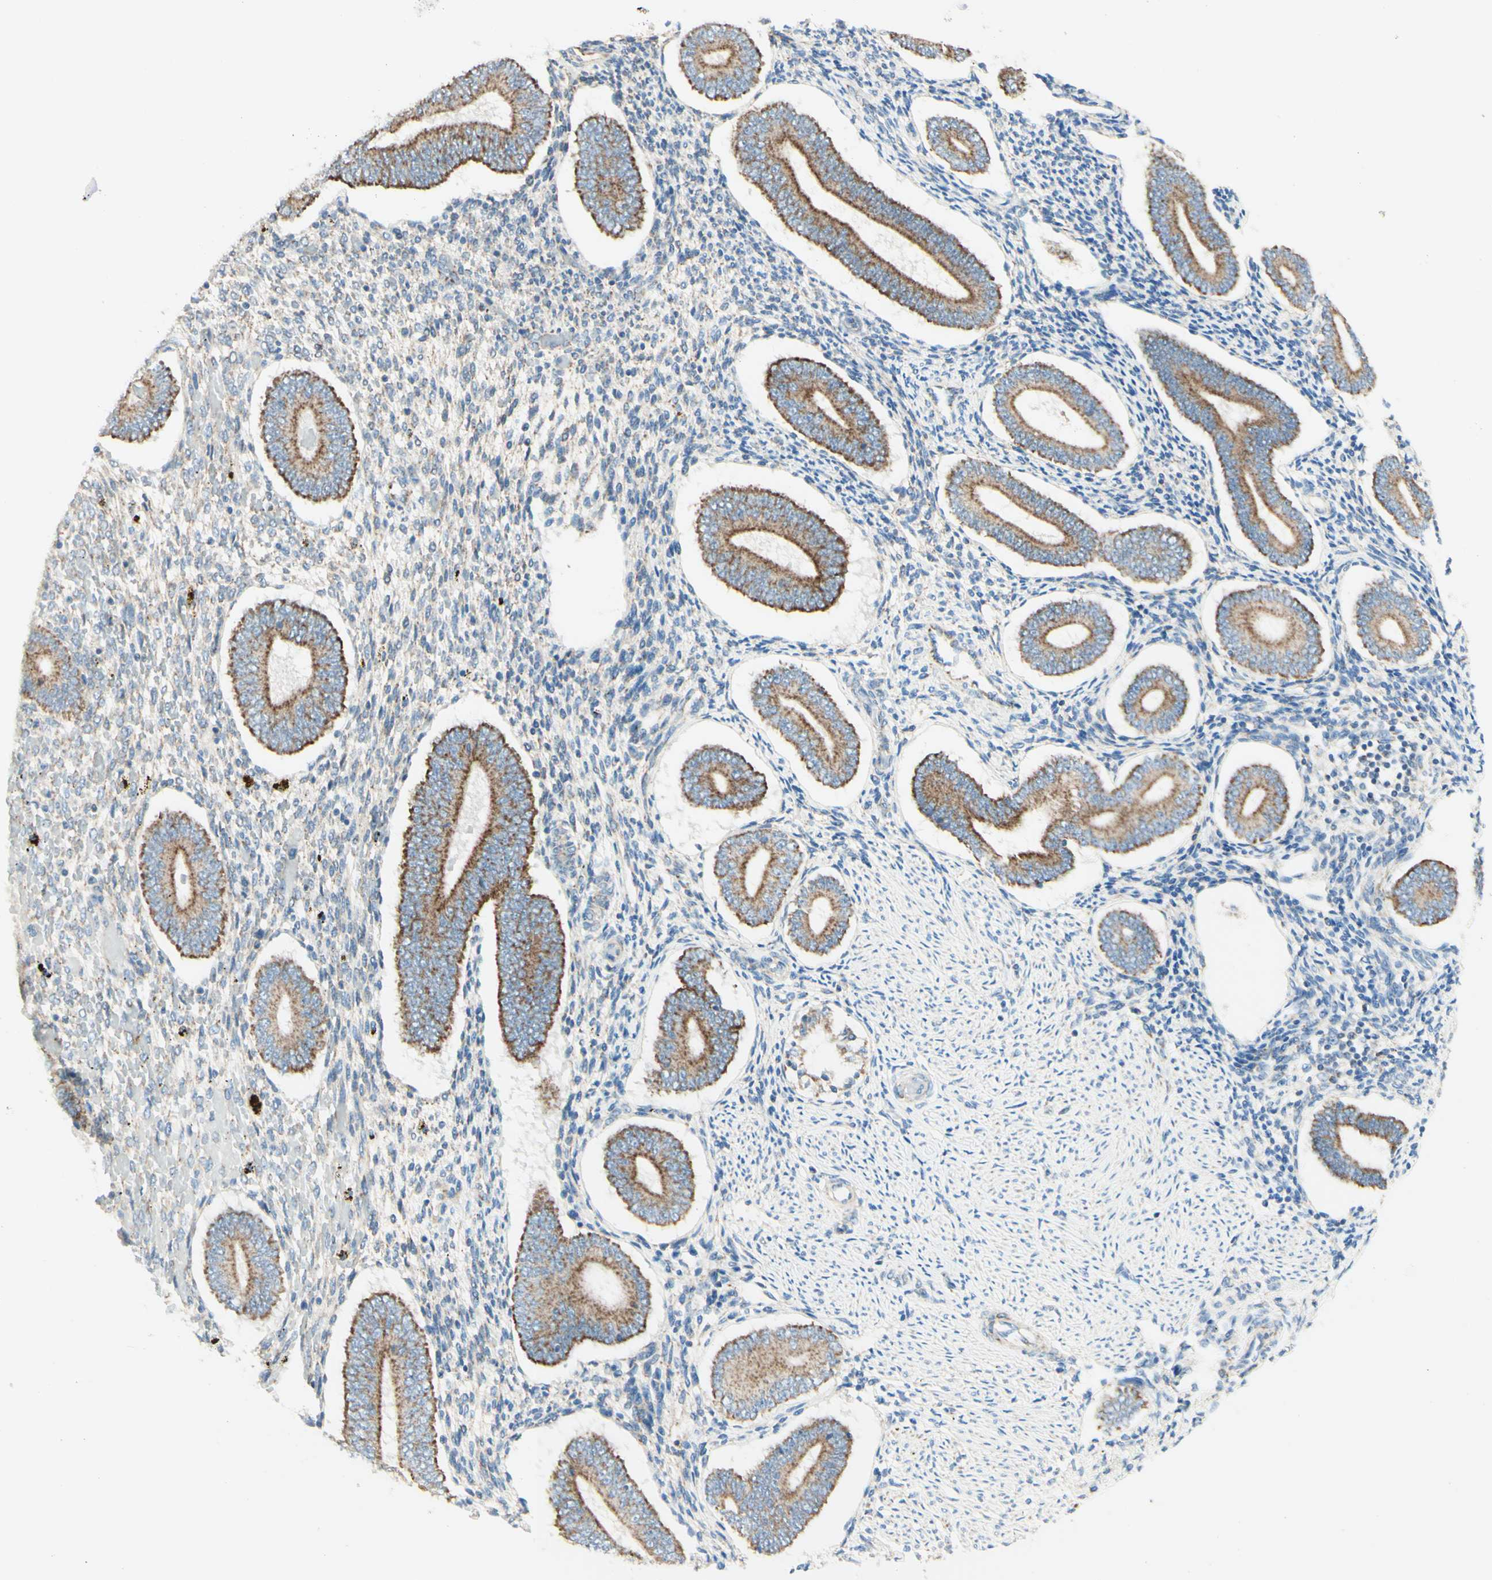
{"staining": {"intensity": "weak", "quantity": "<25%", "location": "cytoplasmic/membranous"}, "tissue": "endometrium", "cell_type": "Cells in endometrial stroma", "image_type": "normal", "snomed": [{"axis": "morphology", "description": "Normal tissue, NOS"}, {"axis": "topography", "description": "Endometrium"}], "caption": "An immunohistochemistry histopathology image of benign endometrium is shown. There is no staining in cells in endometrial stroma of endometrium. Brightfield microscopy of immunohistochemistry (IHC) stained with DAB (3,3'-diaminobenzidine) (brown) and hematoxylin (blue), captured at high magnification.", "gene": "ARMC10", "patient": {"sex": "female", "age": 42}}